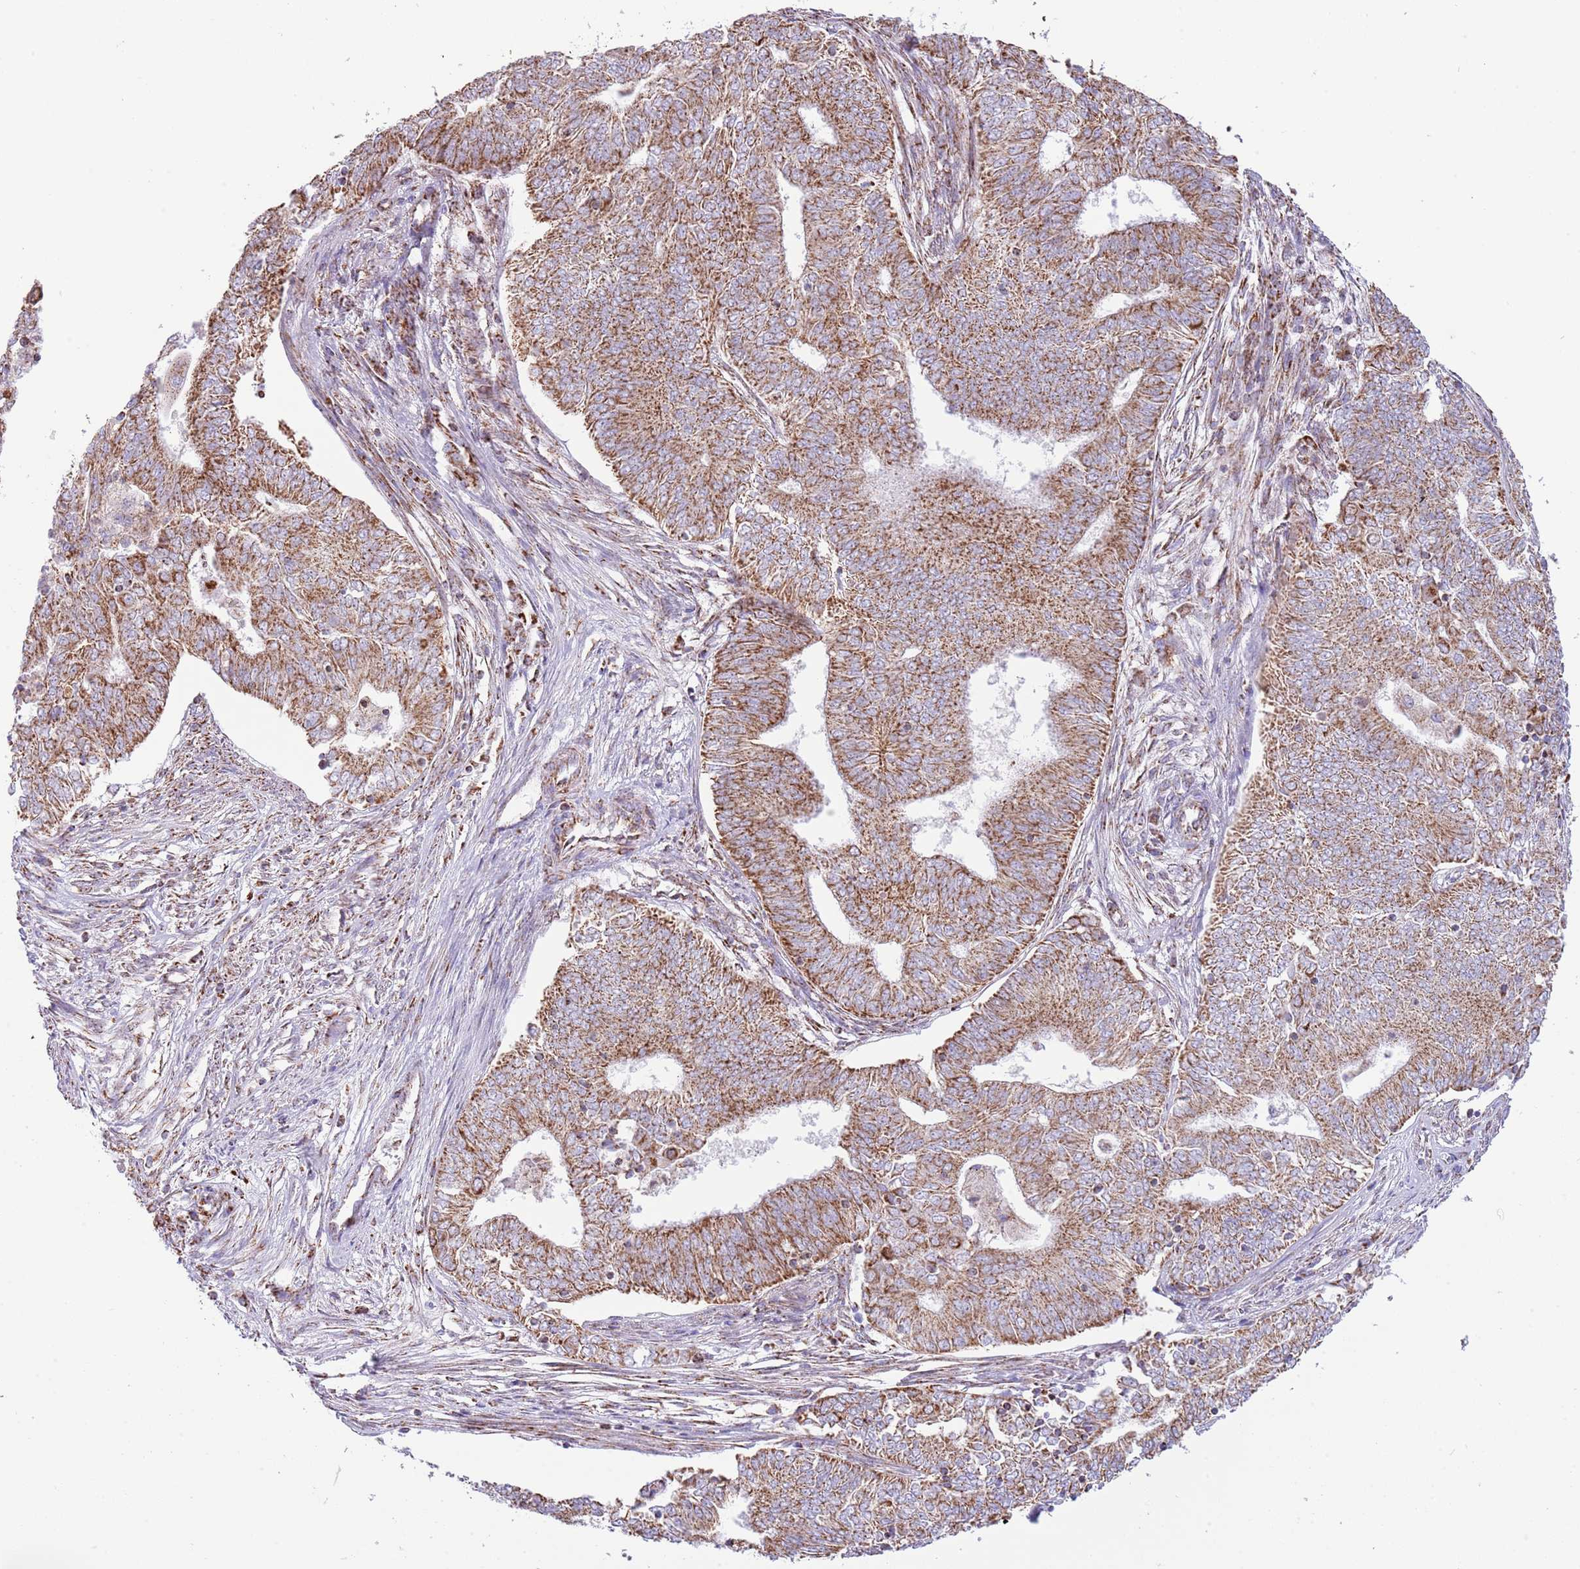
{"staining": {"intensity": "moderate", "quantity": ">75%", "location": "cytoplasmic/membranous"}, "tissue": "endometrial cancer", "cell_type": "Tumor cells", "image_type": "cancer", "snomed": [{"axis": "morphology", "description": "Adenocarcinoma, NOS"}, {"axis": "topography", "description": "Endometrium"}], "caption": "A micrograph of endometrial cancer stained for a protein reveals moderate cytoplasmic/membranous brown staining in tumor cells.", "gene": "LHX6", "patient": {"sex": "female", "age": 62}}